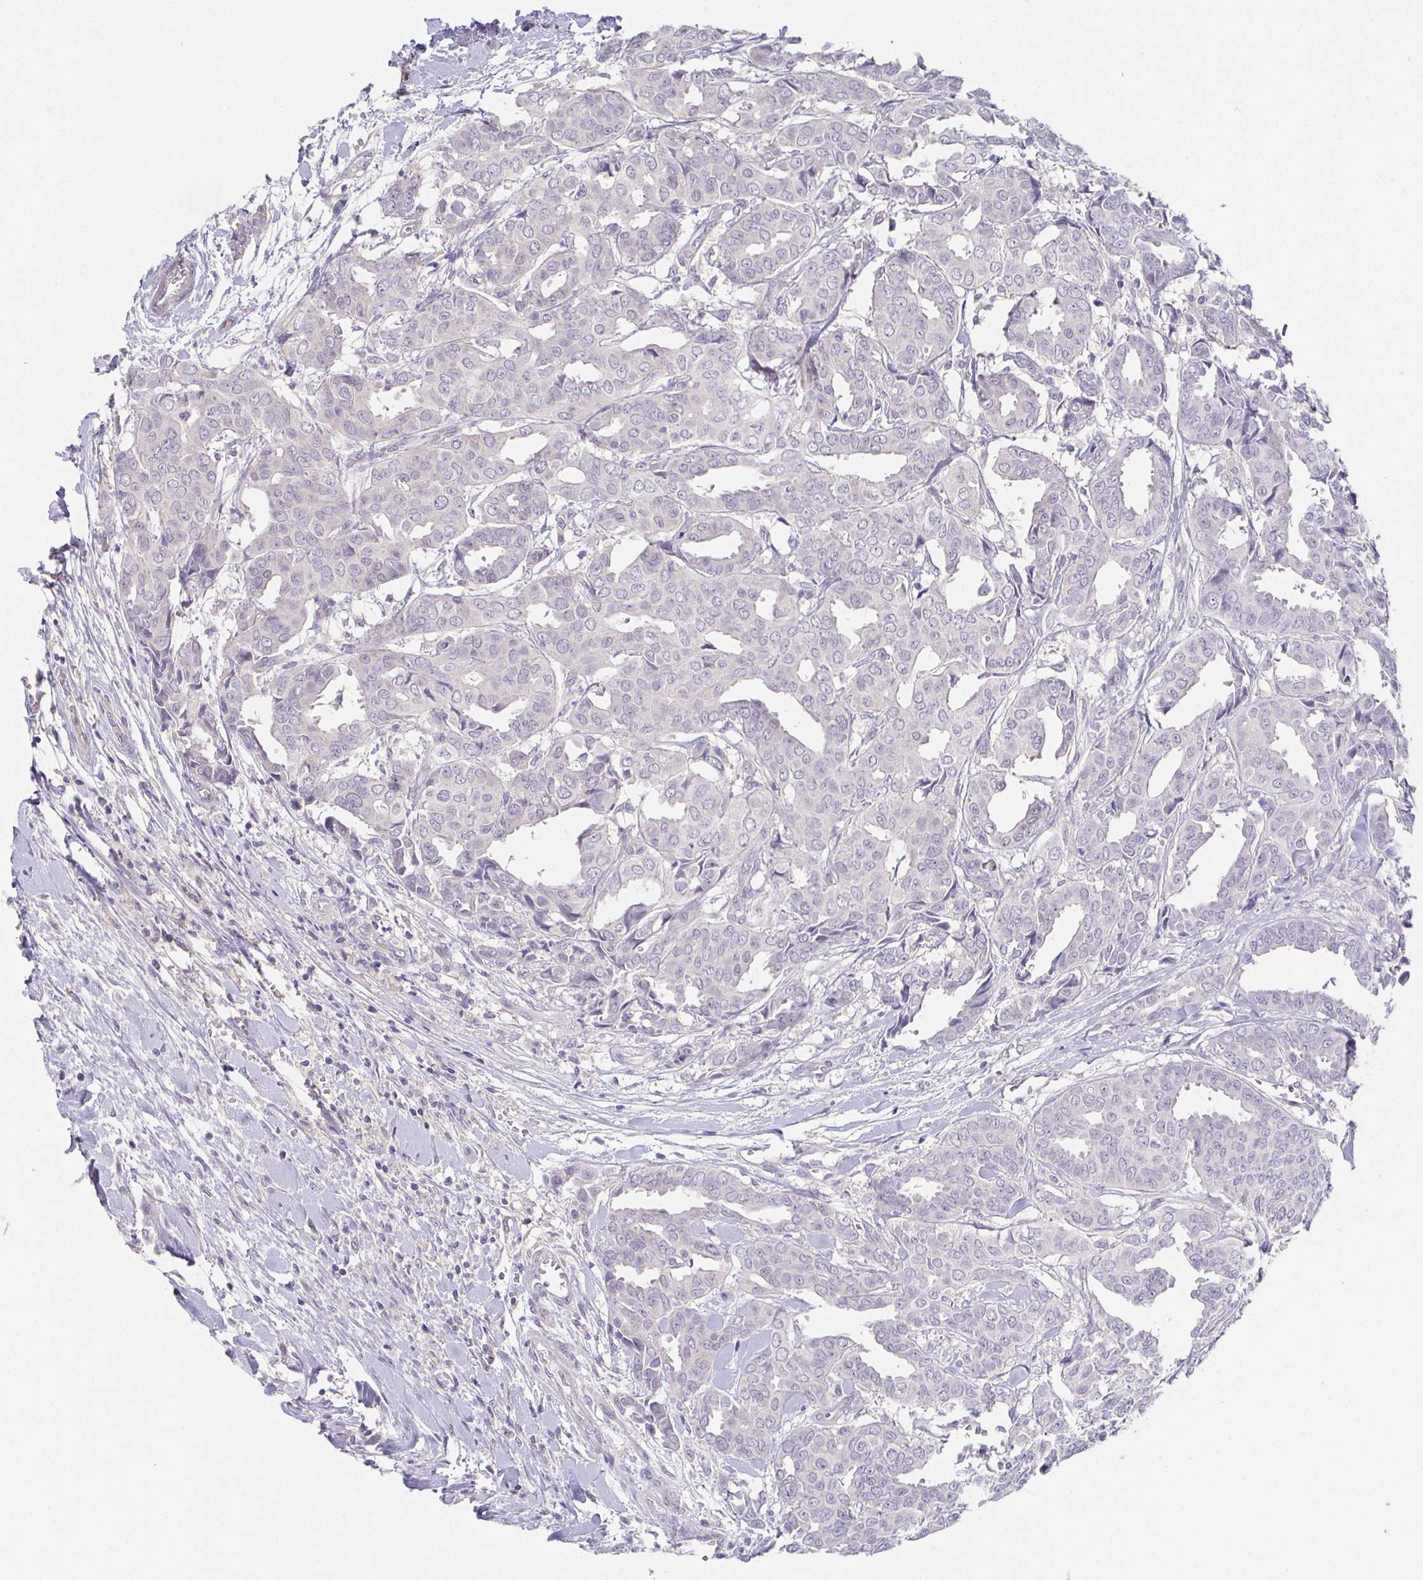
{"staining": {"intensity": "negative", "quantity": "none", "location": "none"}, "tissue": "breast cancer", "cell_type": "Tumor cells", "image_type": "cancer", "snomed": [{"axis": "morphology", "description": "Duct carcinoma"}, {"axis": "topography", "description": "Breast"}], "caption": "The micrograph demonstrates no significant positivity in tumor cells of breast invasive ductal carcinoma. The staining is performed using DAB (3,3'-diaminobenzidine) brown chromogen with nuclei counter-stained in using hematoxylin.", "gene": "CXCR1", "patient": {"sex": "female", "age": 45}}